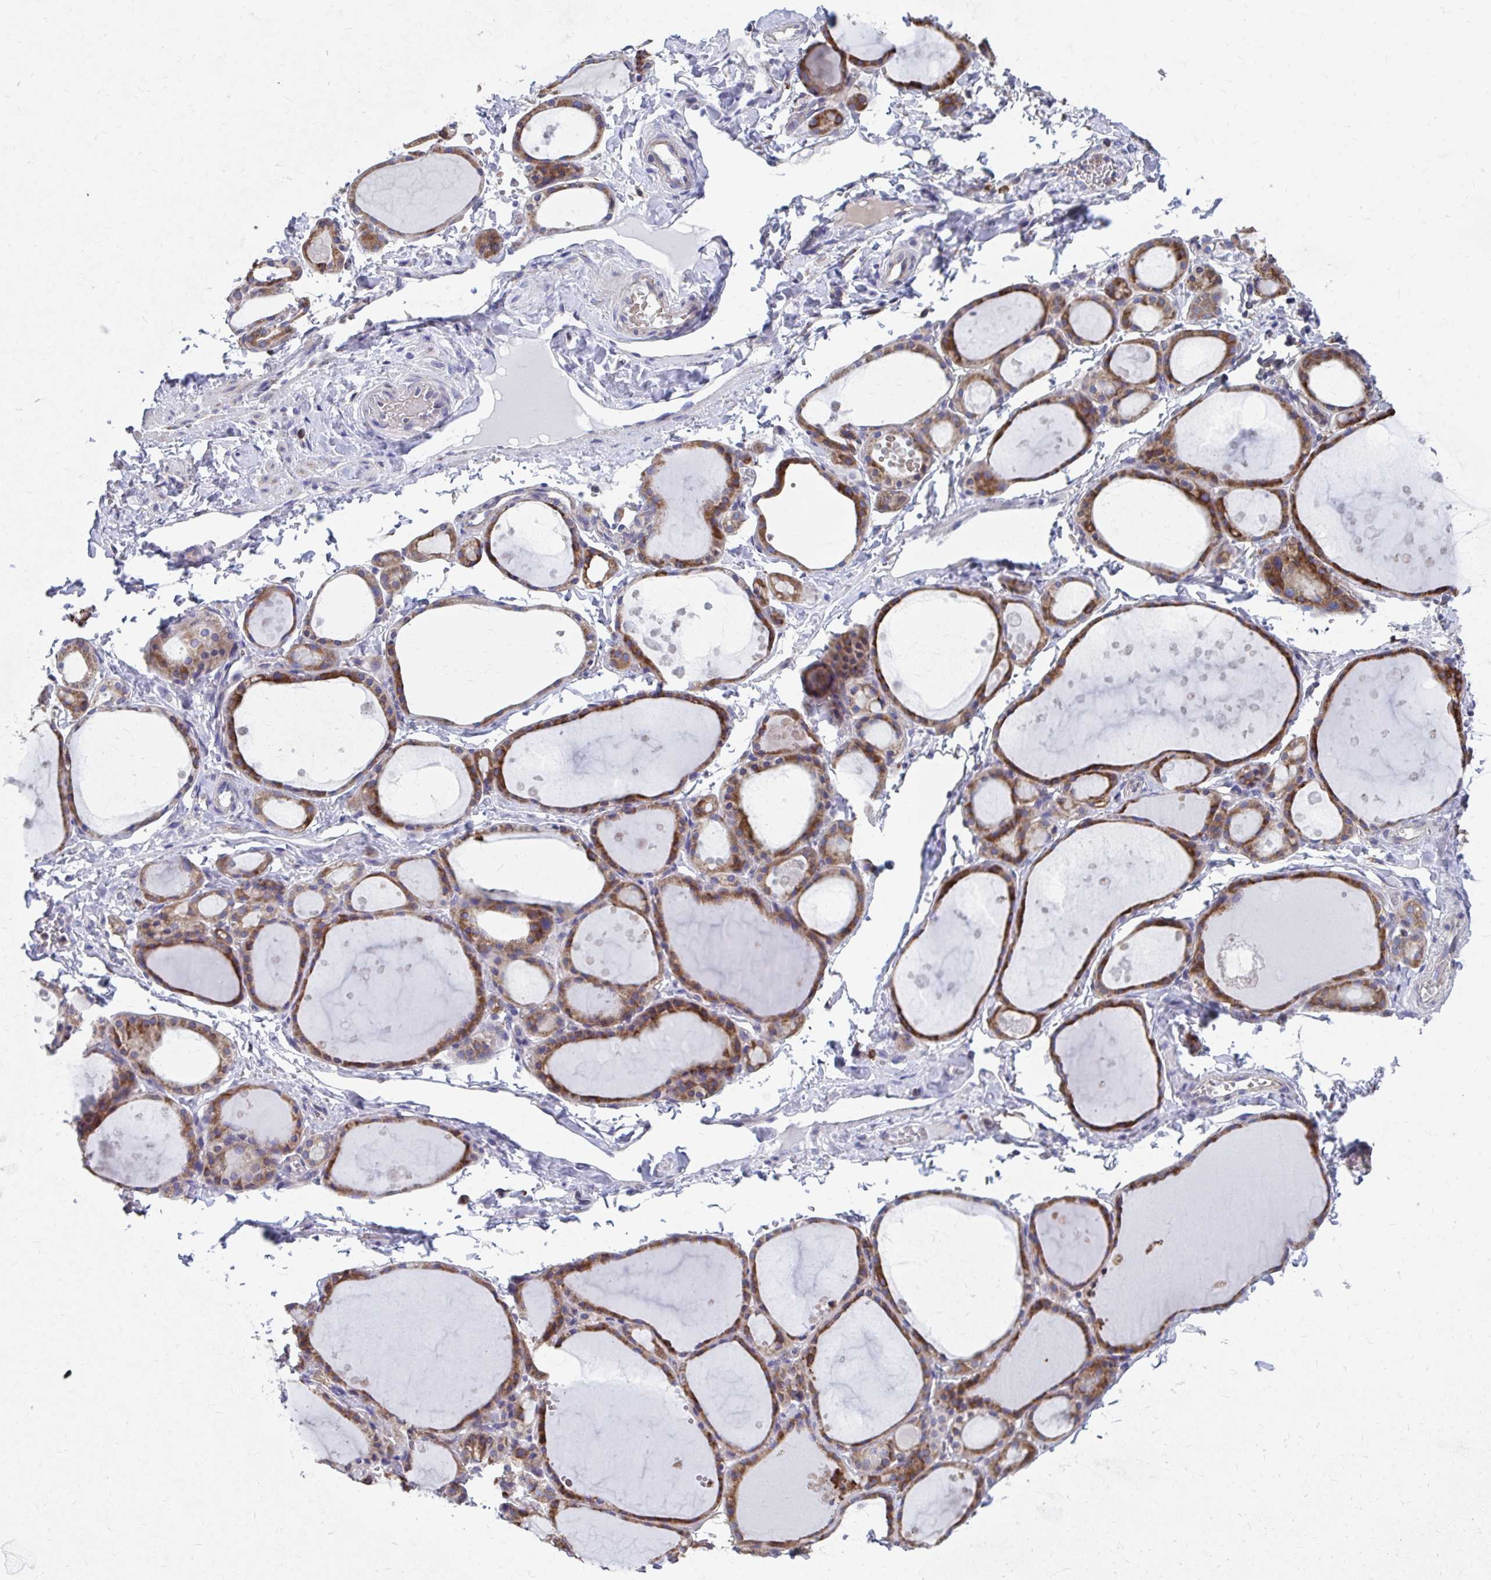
{"staining": {"intensity": "moderate", "quantity": ">75%", "location": "cytoplasmic/membranous"}, "tissue": "thyroid gland", "cell_type": "Glandular cells", "image_type": "normal", "snomed": [{"axis": "morphology", "description": "Normal tissue, NOS"}, {"axis": "topography", "description": "Thyroid gland"}], "caption": "Immunohistochemistry (IHC) micrograph of unremarkable human thyroid gland stained for a protein (brown), which shows medium levels of moderate cytoplasmic/membranous staining in approximately >75% of glandular cells.", "gene": "FKBP2", "patient": {"sex": "male", "age": 68}}